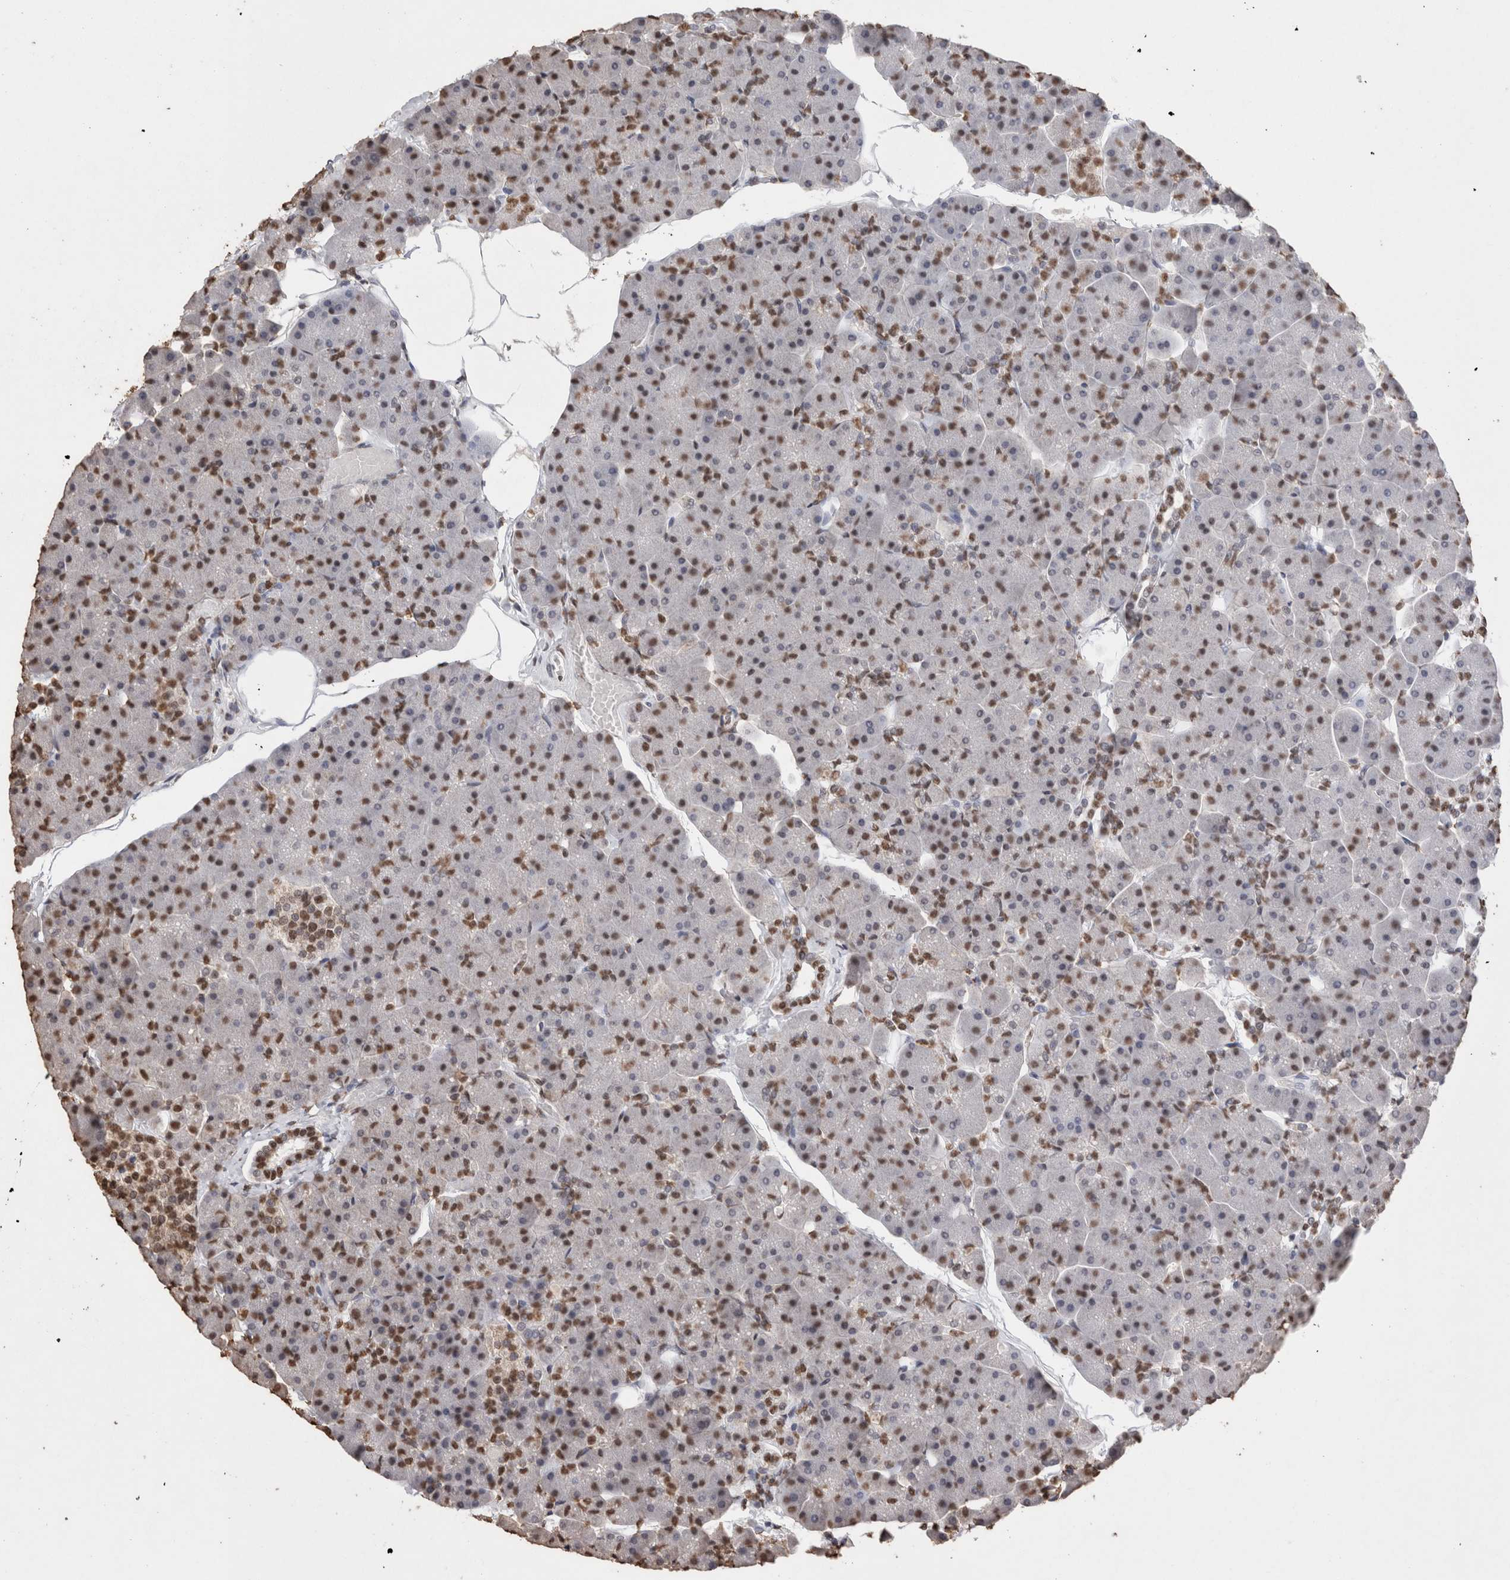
{"staining": {"intensity": "moderate", "quantity": "25%-75%", "location": "nuclear"}, "tissue": "pancreas", "cell_type": "Exocrine glandular cells", "image_type": "normal", "snomed": [{"axis": "morphology", "description": "Normal tissue, NOS"}, {"axis": "topography", "description": "Pancreas"}], "caption": "Brown immunohistochemical staining in benign pancreas displays moderate nuclear positivity in about 25%-75% of exocrine glandular cells.", "gene": "NTHL1", "patient": {"sex": "male", "age": 35}}